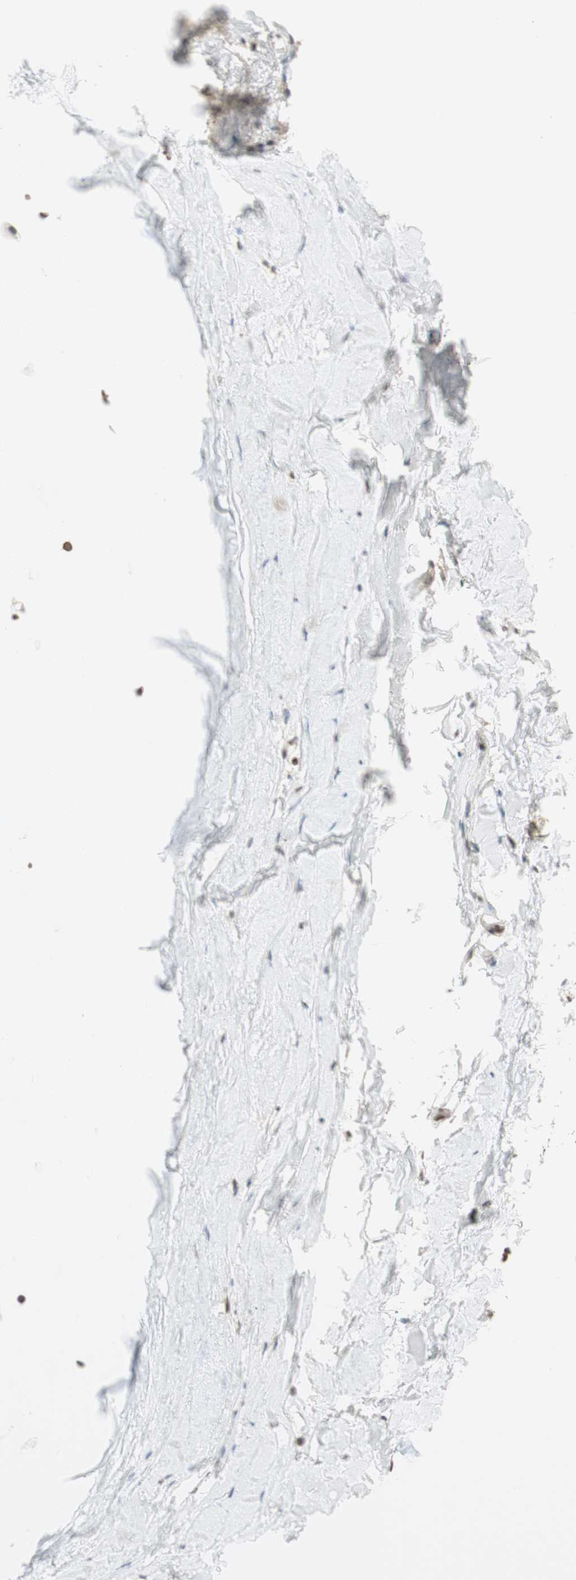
{"staining": {"intensity": "negative", "quantity": "none", "location": "none"}, "tissue": "adipose tissue", "cell_type": "Adipocytes", "image_type": "normal", "snomed": [{"axis": "morphology", "description": "Normal tissue, NOS"}, {"axis": "topography", "description": "Bronchus"}], "caption": "Human adipose tissue stained for a protein using immunohistochemistry (IHC) reveals no positivity in adipocytes.", "gene": "TMPO", "patient": {"sex": "female", "age": 73}}